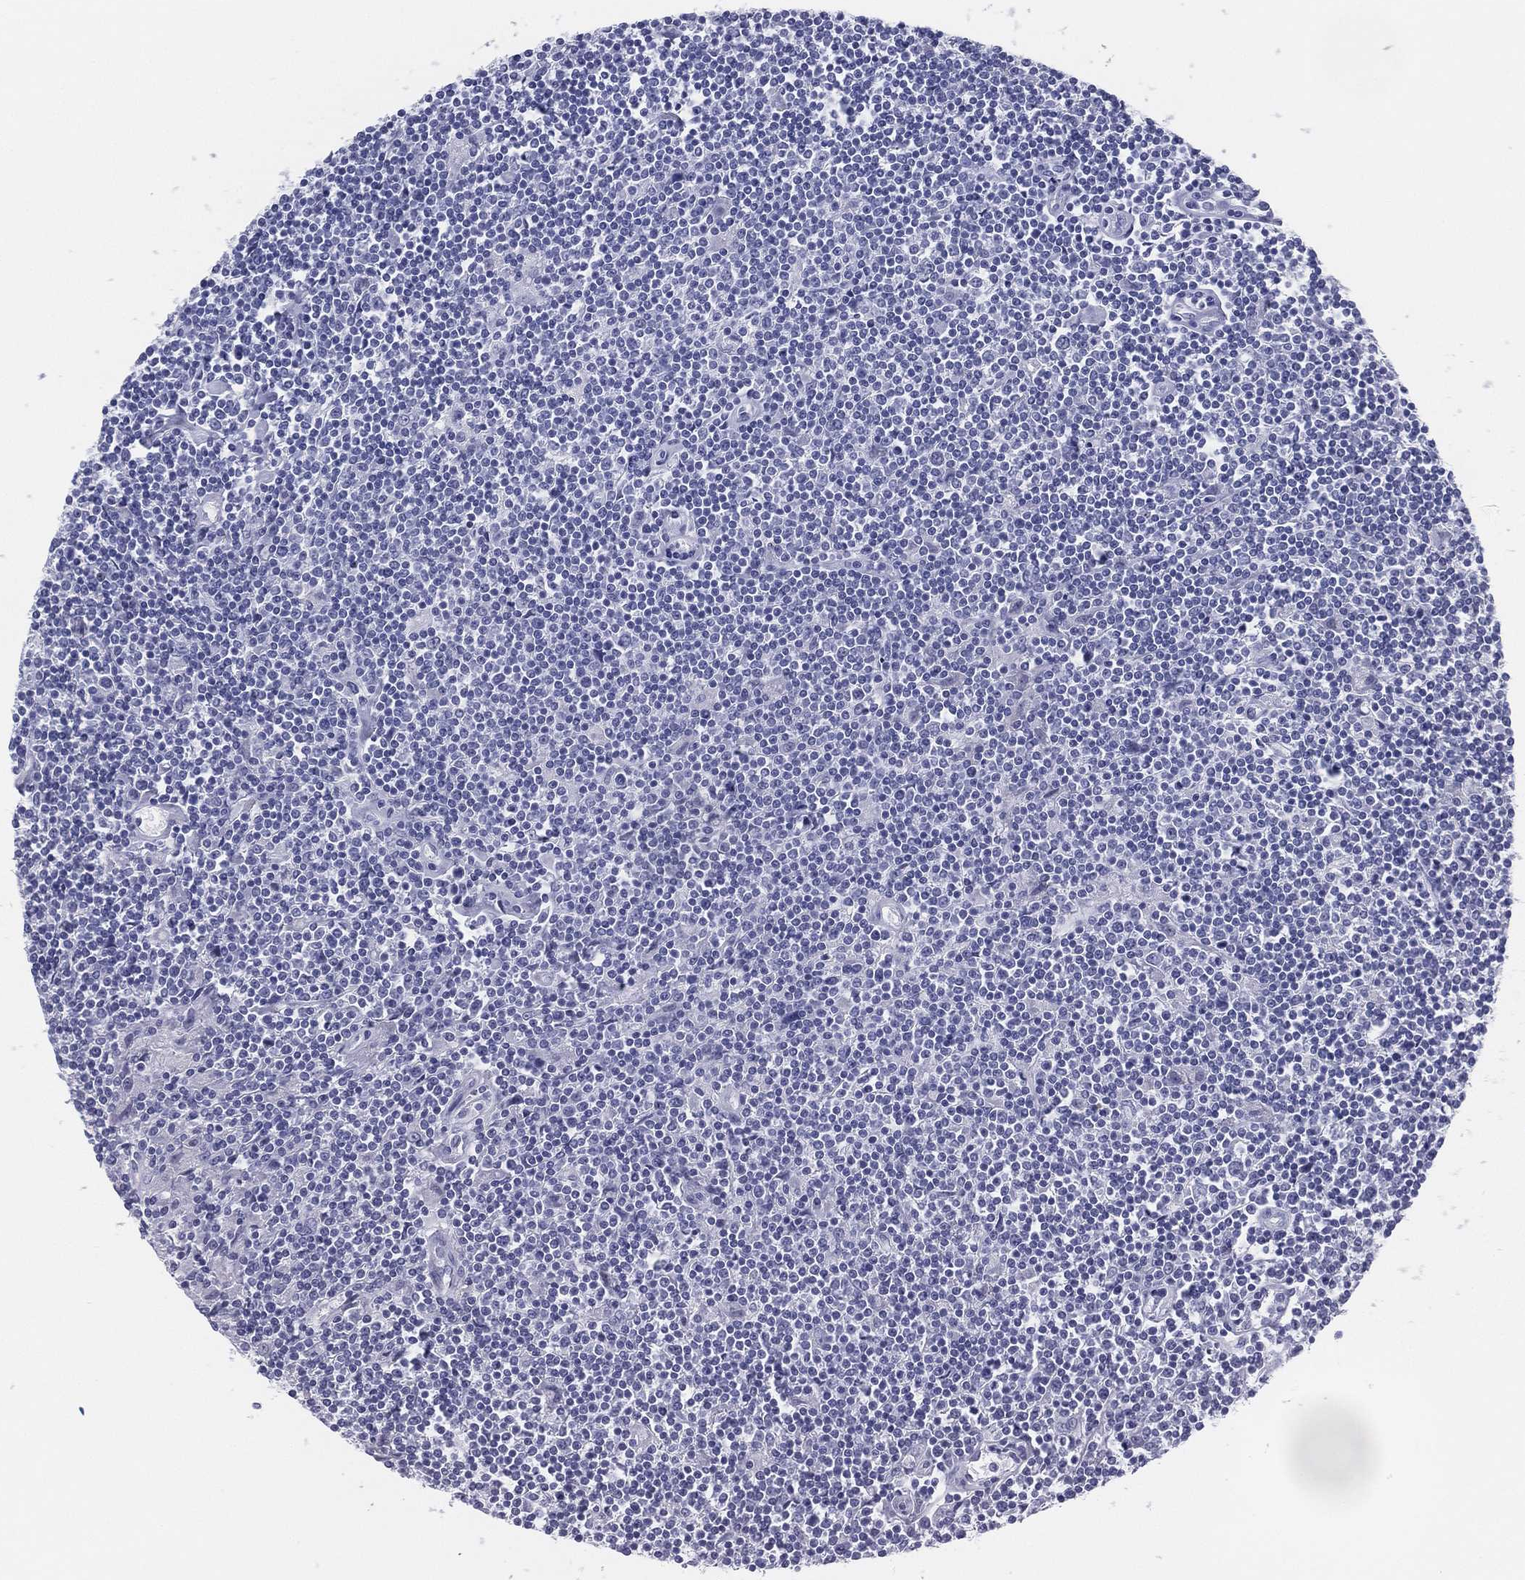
{"staining": {"intensity": "negative", "quantity": "none", "location": "none"}, "tissue": "lymphoma", "cell_type": "Tumor cells", "image_type": "cancer", "snomed": [{"axis": "morphology", "description": "Hodgkin's disease, NOS"}, {"axis": "topography", "description": "Lymph node"}], "caption": "Immunohistochemistry (IHC) histopathology image of neoplastic tissue: human lymphoma stained with DAB shows no significant protein expression in tumor cells. (DAB IHC, high magnification).", "gene": "ATP1B2", "patient": {"sex": "male", "age": 40}}